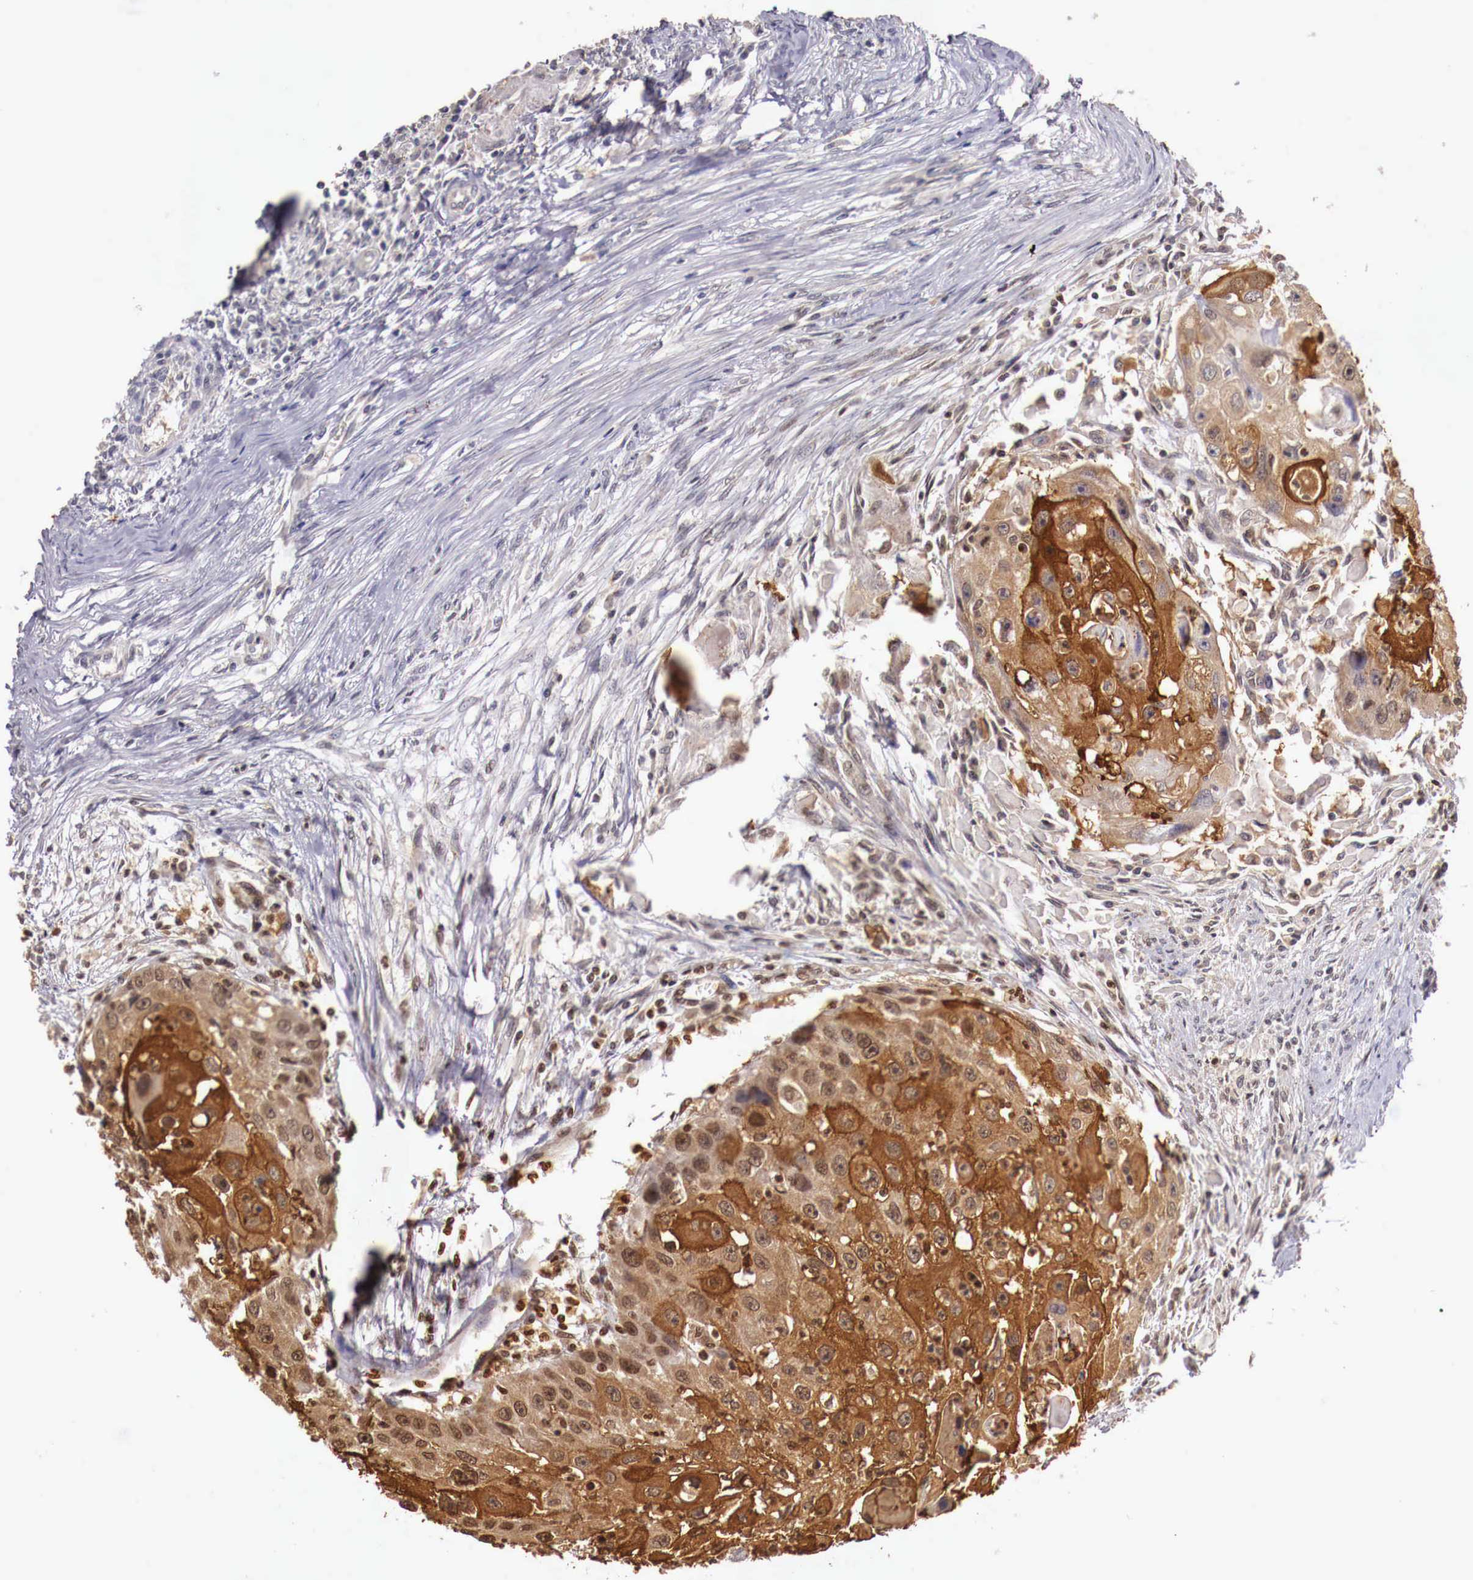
{"staining": {"intensity": "strong", "quantity": ">75%", "location": "cytoplasmic/membranous"}, "tissue": "head and neck cancer", "cell_type": "Tumor cells", "image_type": "cancer", "snomed": [{"axis": "morphology", "description": "Squamous cell carcinoma, NOS"}, {"axis": "topography", "description": "Head-Neck"}], "caption": "IHC staining of head and neck cancer (squamous cell carcinoma), which shows high levels of strong cytoplasmic/membranous positivity in approximately >75% of tumor cells indicating strong cytoplasmic/membranous protein positivity. The staining was performed using DAB (brown) for protein detection and nuclei were counterstained in hematoxylin (blue).", "gene": "PITPNA", "patient": {"sex": "male", "age": 64}}